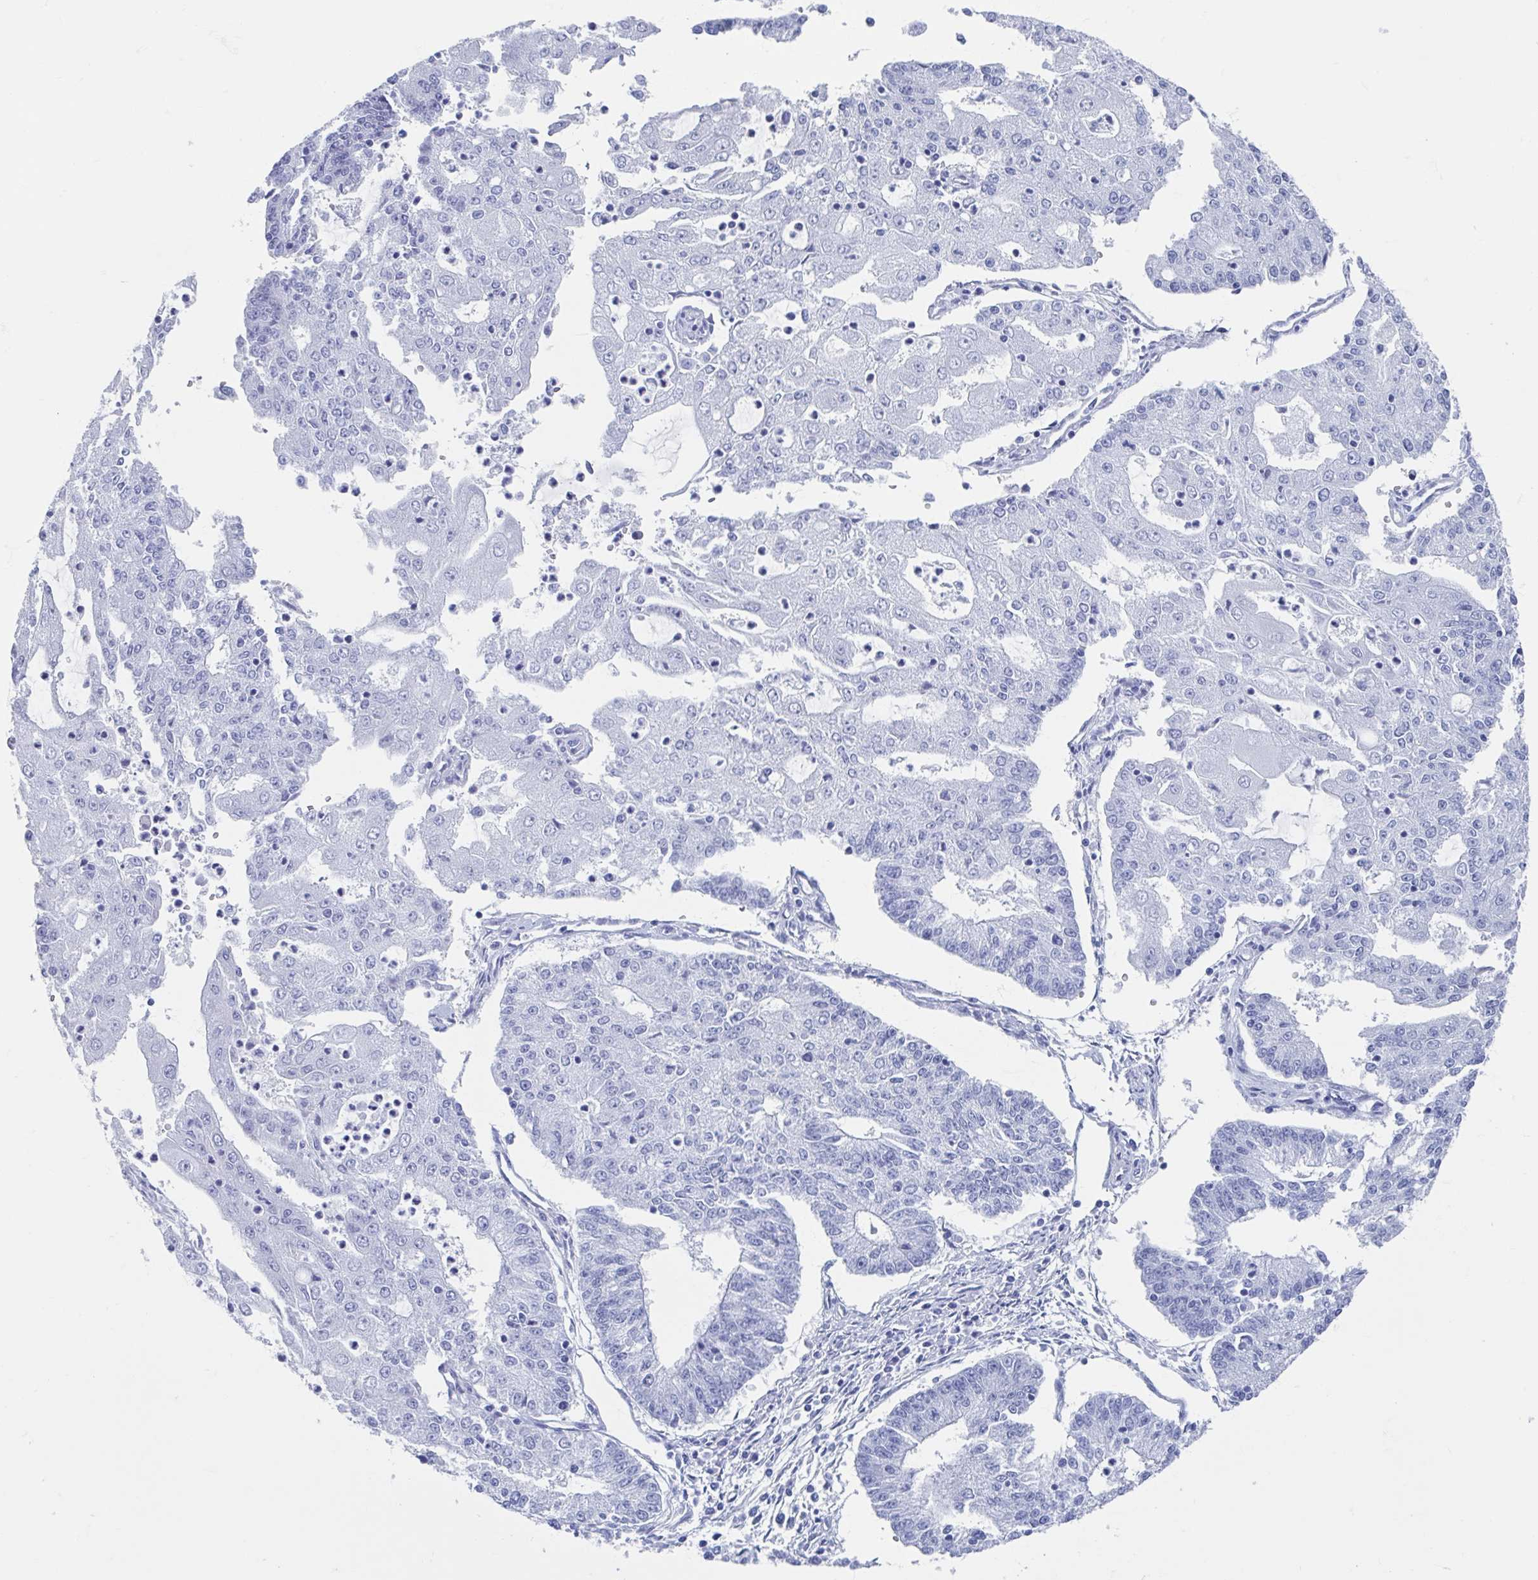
{"staining": {"intensity": "negative", "quantity": "none", "location": "none"}, "tissue": "endometrial cancer", "cell_type": "Tumor cells", "image_type": "cancer", "snomed": [{"axis": "morphology", "description": "Adenocarcinoma, NOS"}, {"axis": "topography", "description": "Endometrium"}], "caption": "A micrograph of endometrial cancer (adenocarcinoma) stained for a protein reveals no brown staining in tumor cells.", "gene": "SHCBP1L", "patient": {"sex": "female", "age": 56}}